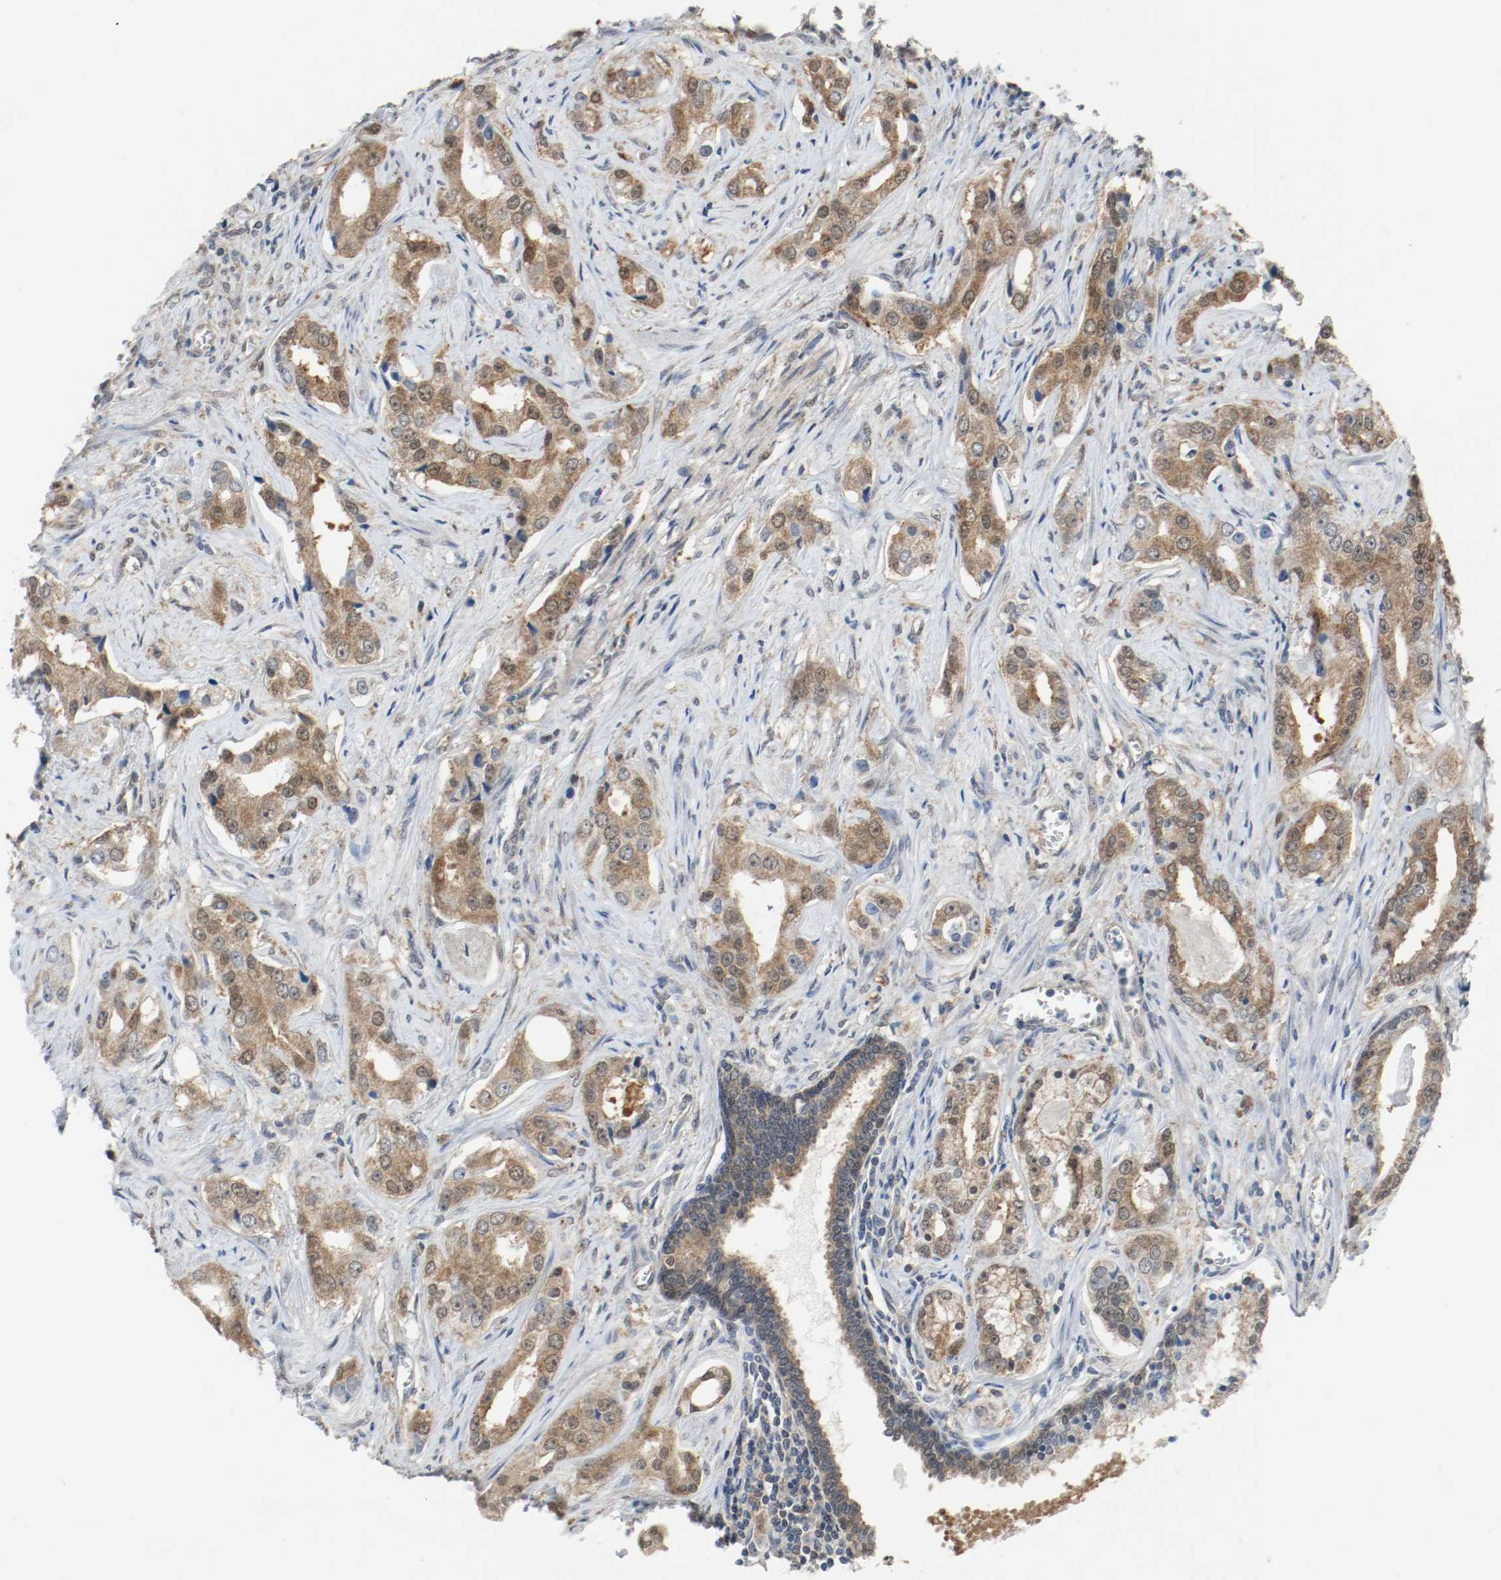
{"staining": {"intensity": "moderate", "quantity": ">75%", "location": "cytoplasmic/membranous,nuclear"}, "tissue": "prostate cancer", "cell_type": "Tumor cells", "image_type": "cancer", "snomed": [{"axis": "morphology", "description": "Adenocarcinoma, Low grade"}, {"axis": "topography", "description": "Prostate"}], "caption": "Immunohistochemistry (IHC) histopathology image of neoplastic tissue: prostate low-grade adenocarcinoma stained using immunohistochemistry (IHC) shows medium levels of moderate protein expression localized specifically in the cytoplasmic/membranous and nuclear of tumor cells, appearing as a cytoplasmic/membranous and nuclear brown color.", "gene": "PPME1", "patient": {"sex": "male", "age": 59}}